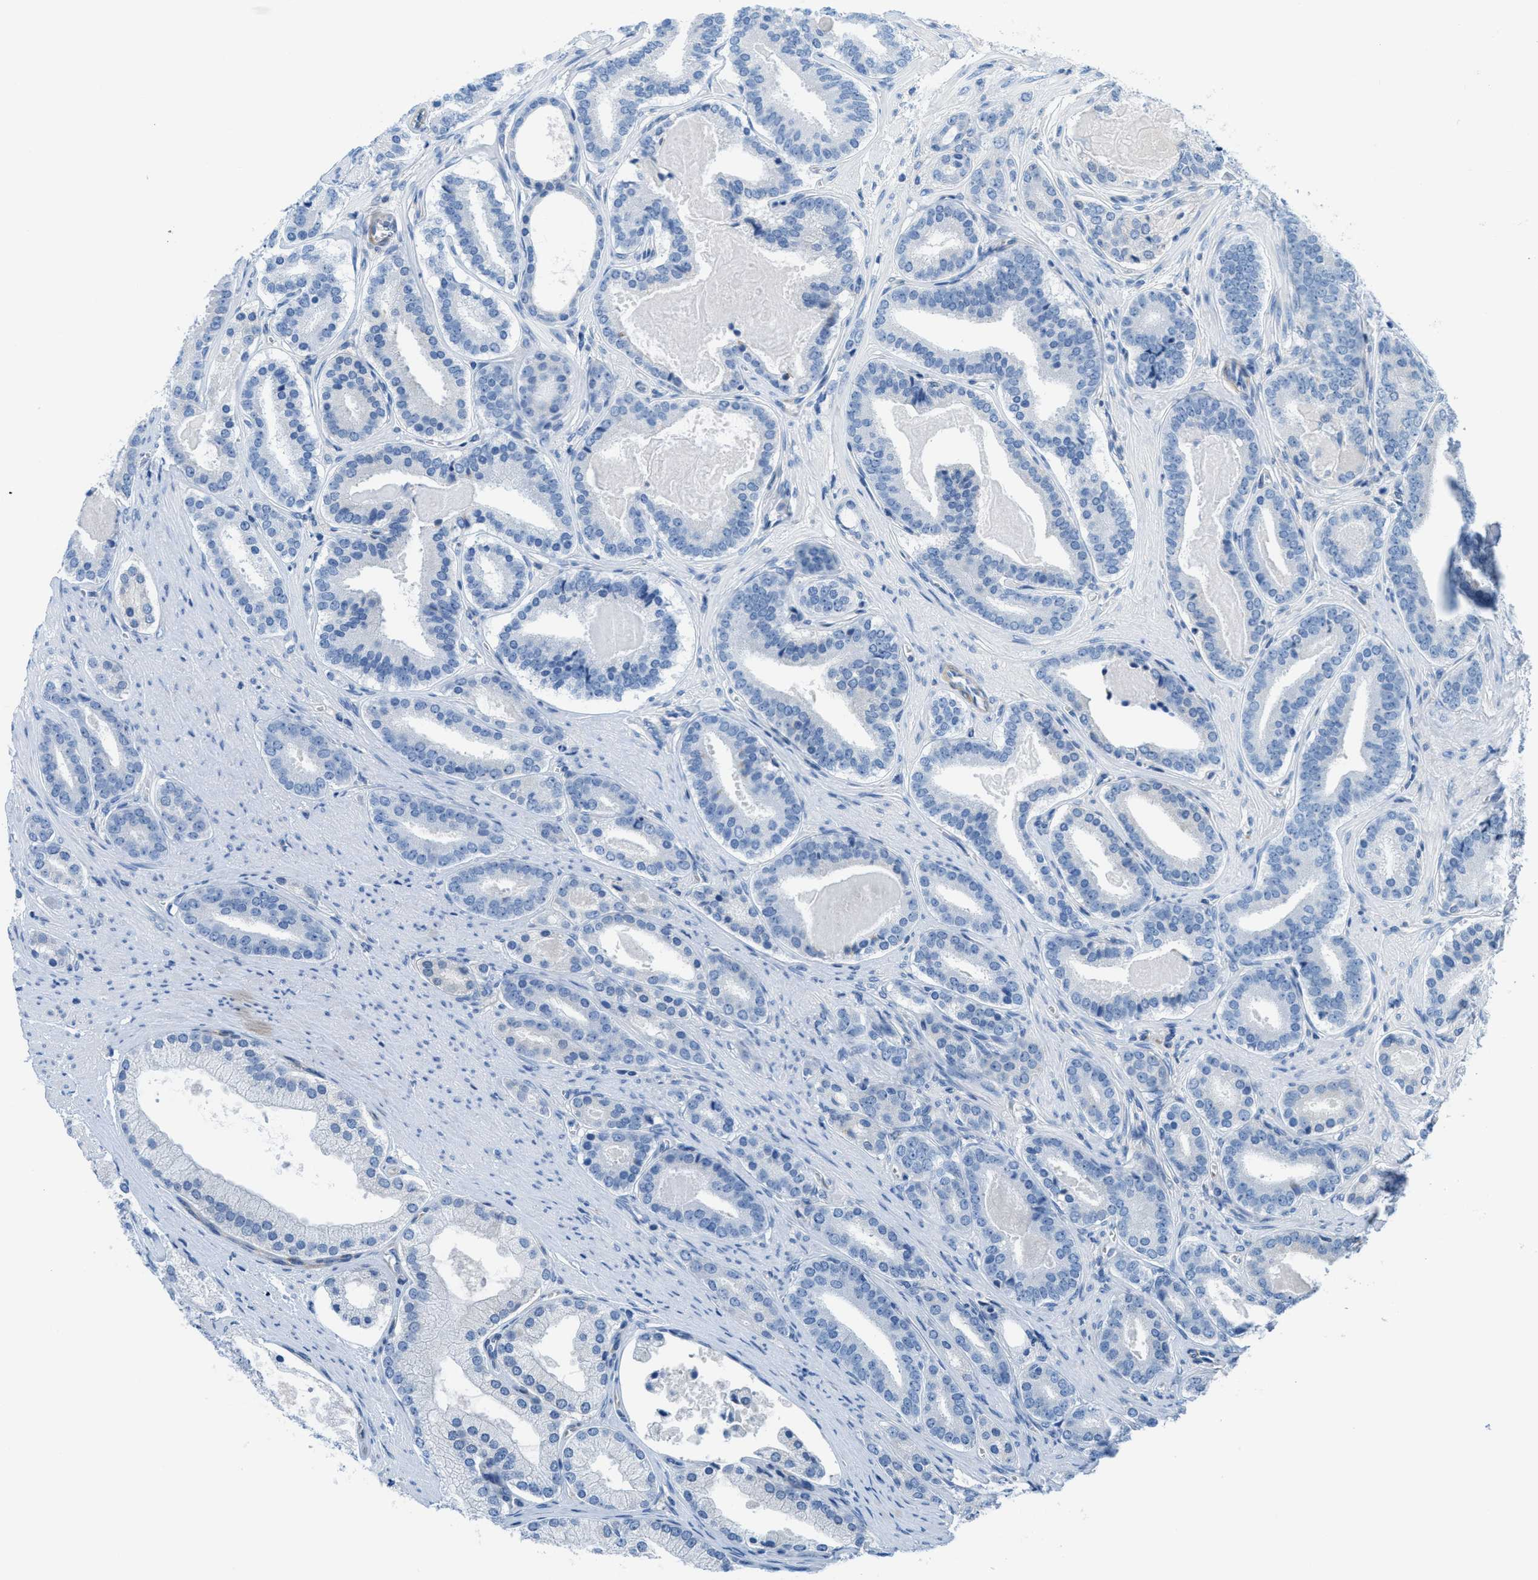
{"staining": {"intensity": "negative", "quantity": "none", "location": "none"}, "tissue": "prostate cancer", "cell_type": "Tumor cells", "image_type": "cancer", "snomed": [{"axis": "morphology", "description": "Adenocarcinoma, High grade"}, {"axis": "topography", "description": "Prostate"}], "caption": "The histopathology image displays no significant staining in tumor cells of prostate cancer (adenocarcinoma (high-grade)).", "gene": "MAPRE2", "patient": {"sex": "male", "age": 60}}